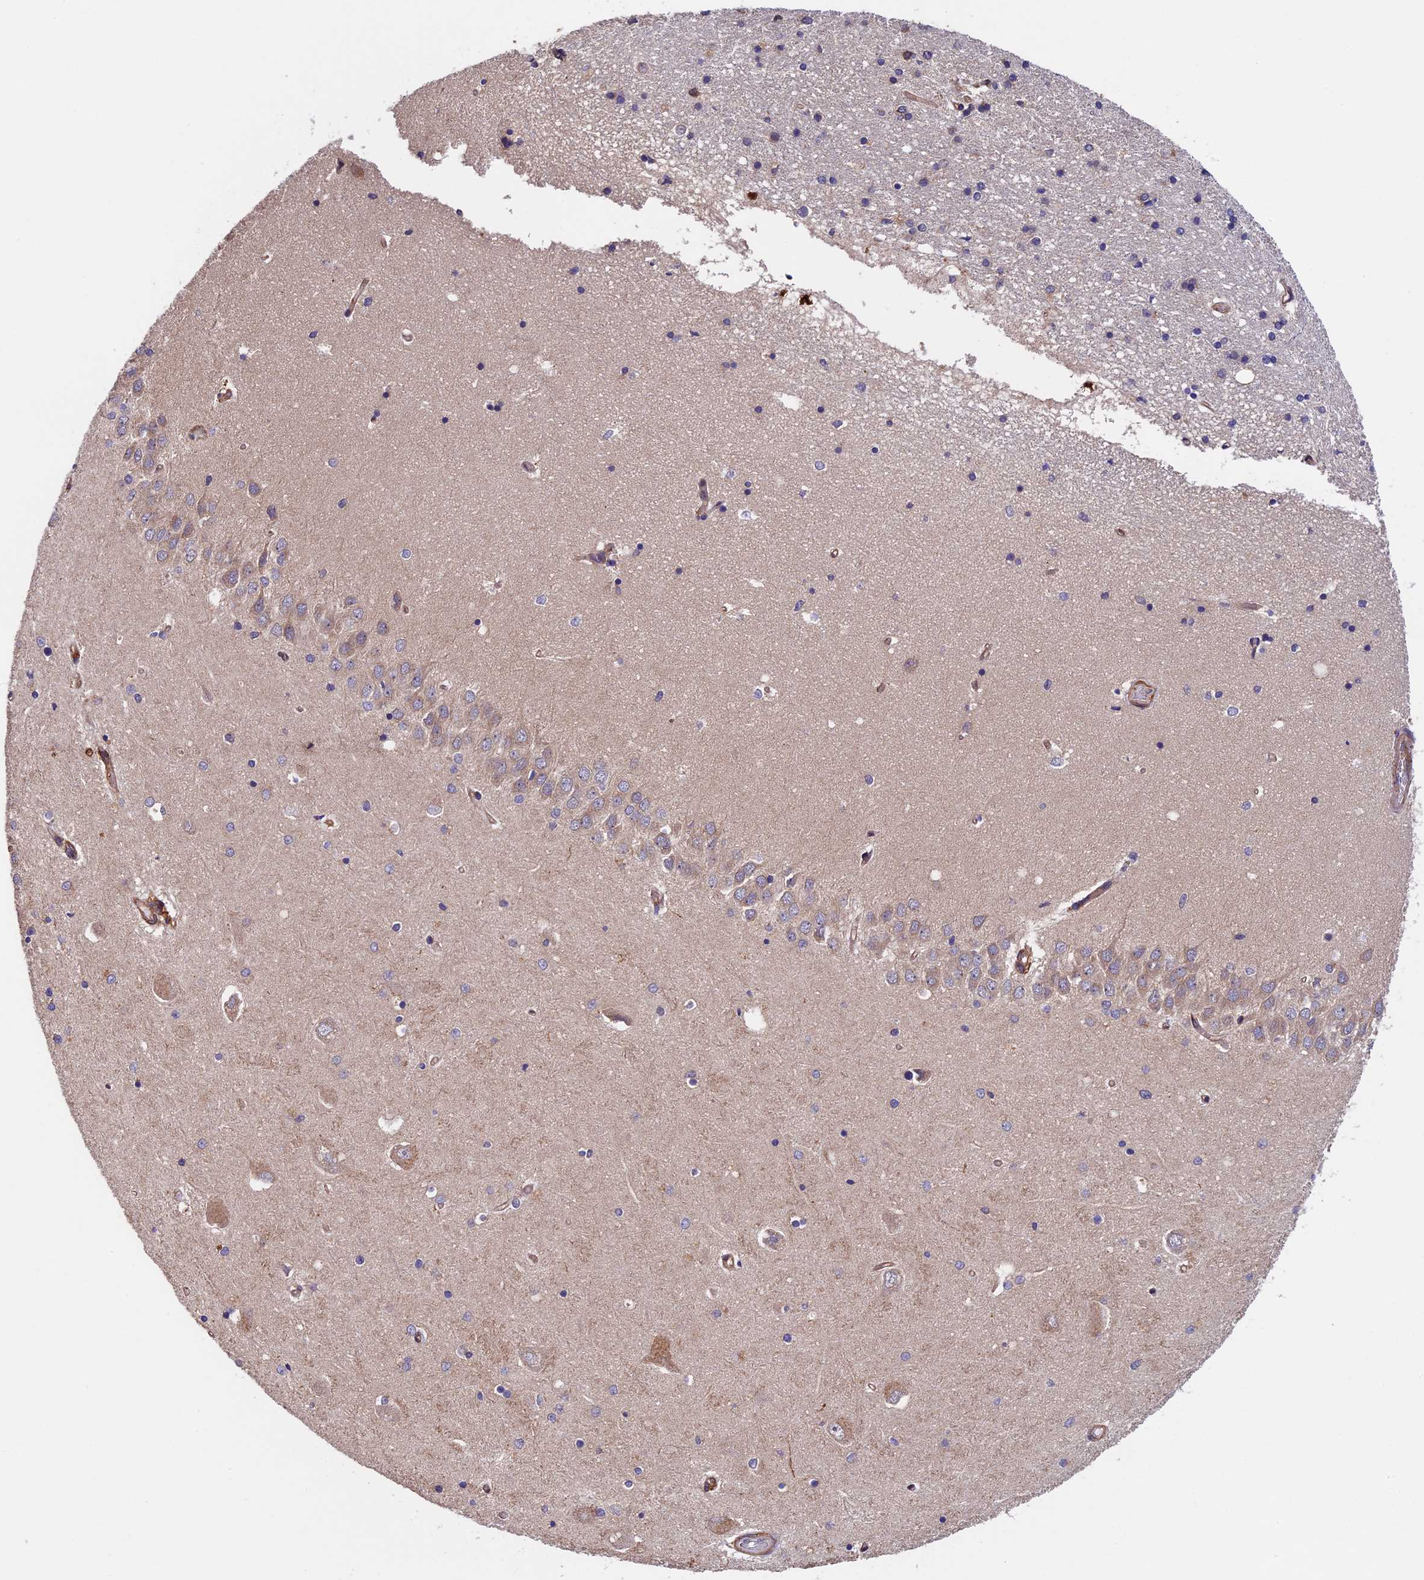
{"staining": {"intensity": "weak", "quantity": "<25%", "location": "cytoplasmic/membranous"}, "tissue": "hippocampus", "cell_type": "Glial cells", "image_type": "normal", "snomed": [{"axis": "morphology", "description": "Normal tissue, NOS"}, {"axis": "topography", "description": "Hippocampus"}], "caption": "IHC image of normal hippocampus: human hippocampus stained with DAB (3,3'-diaminobenzidine) reveals no significant protein positivity in glial cells.", "gene": "SLC9A5", "patient": {"sex": "male", "age": 45}}